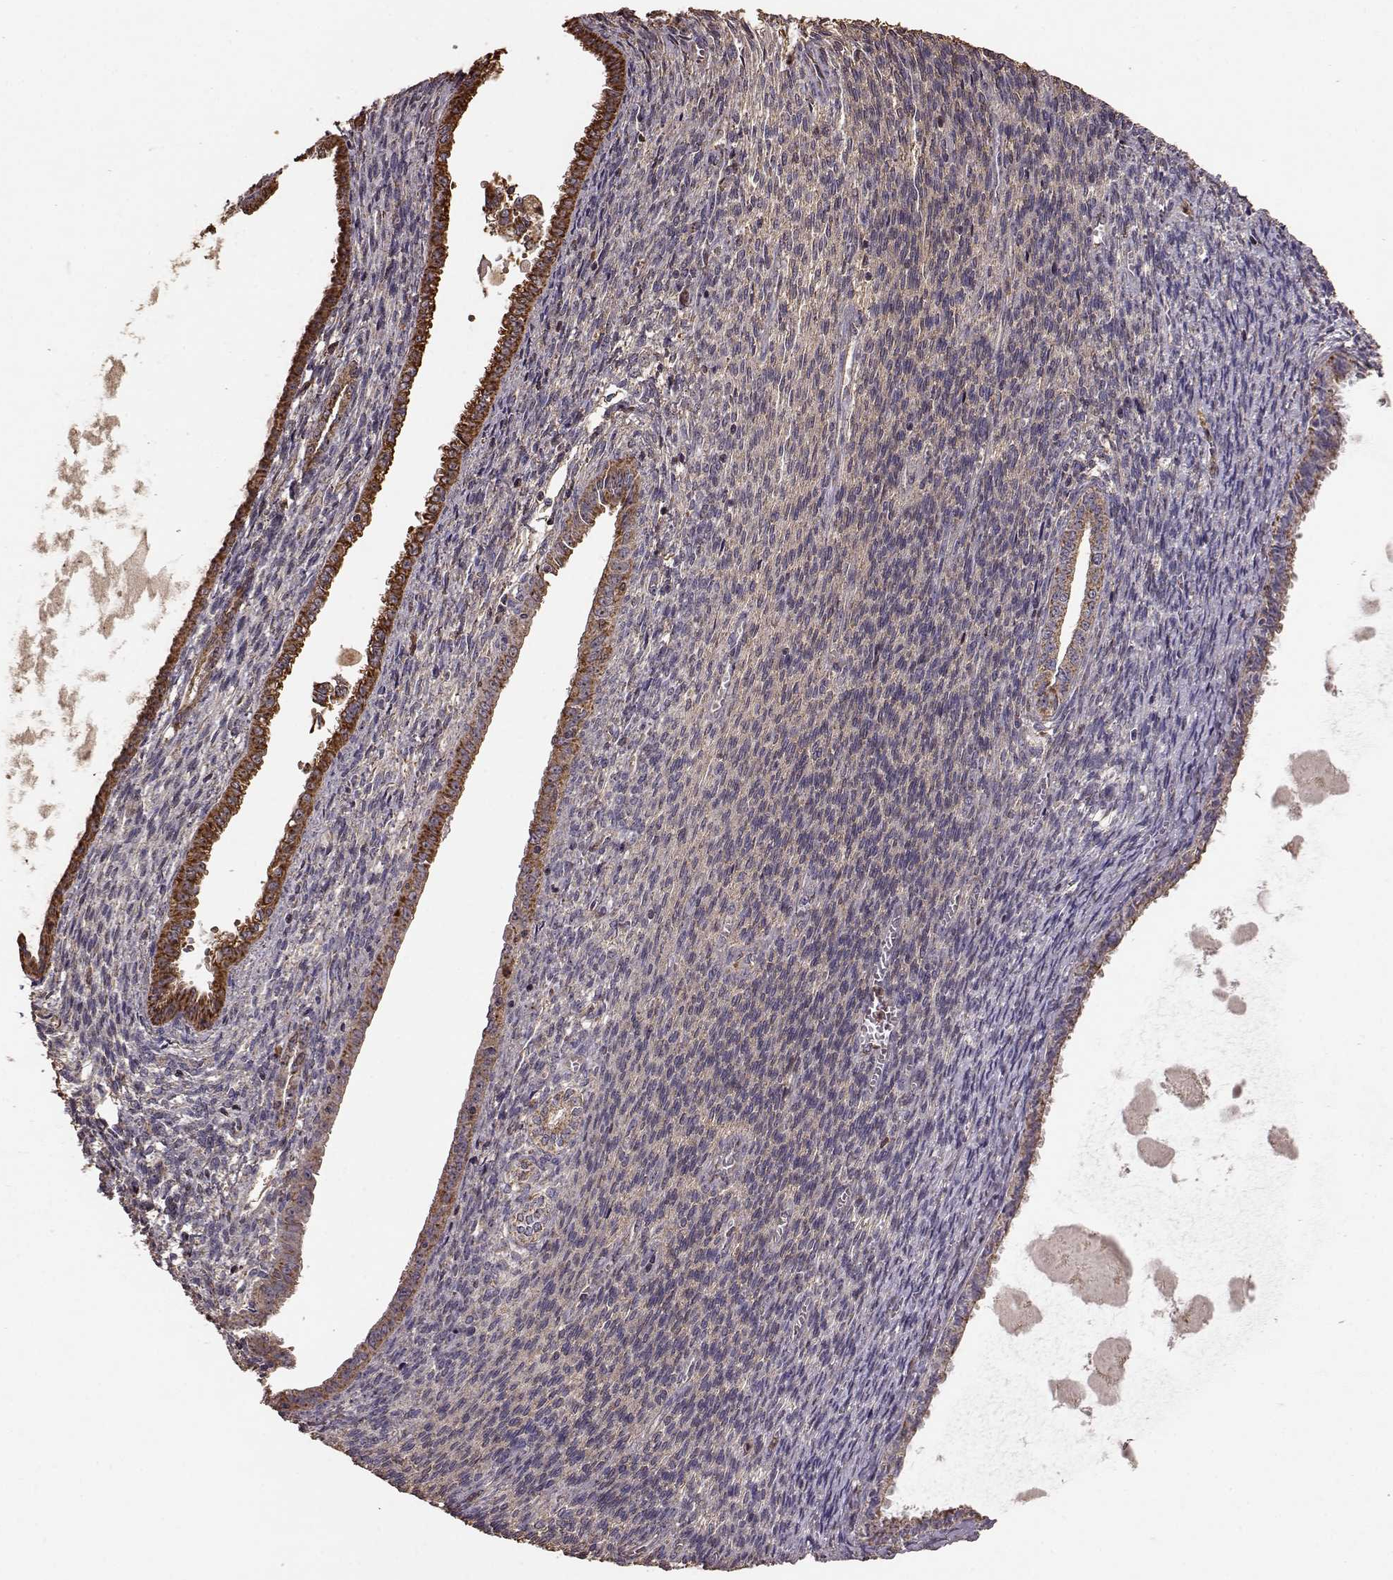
{"staining": {"intensity": "strong", "quantity": ">75%", "location": "cytoplasmic/membranous"}, "tissue": "endometrial cancer", "cell_type": "Tumor cells", "image_type": "cancer", "snomed": [{"axis": "morphology", "description": "Adenocarcinoma, NOS"}, {"axis": "topography", "description": "Endometrium"}], "caption": "There is high levels of strong cytoplasmic/membranous positivity in tumor cells of adenocarcinoma (endometrial), as demonstrated by immunohistochemical staining (brown color).", "gene": "PTGES2", "patient": {"sex": "female", "age": 86}}